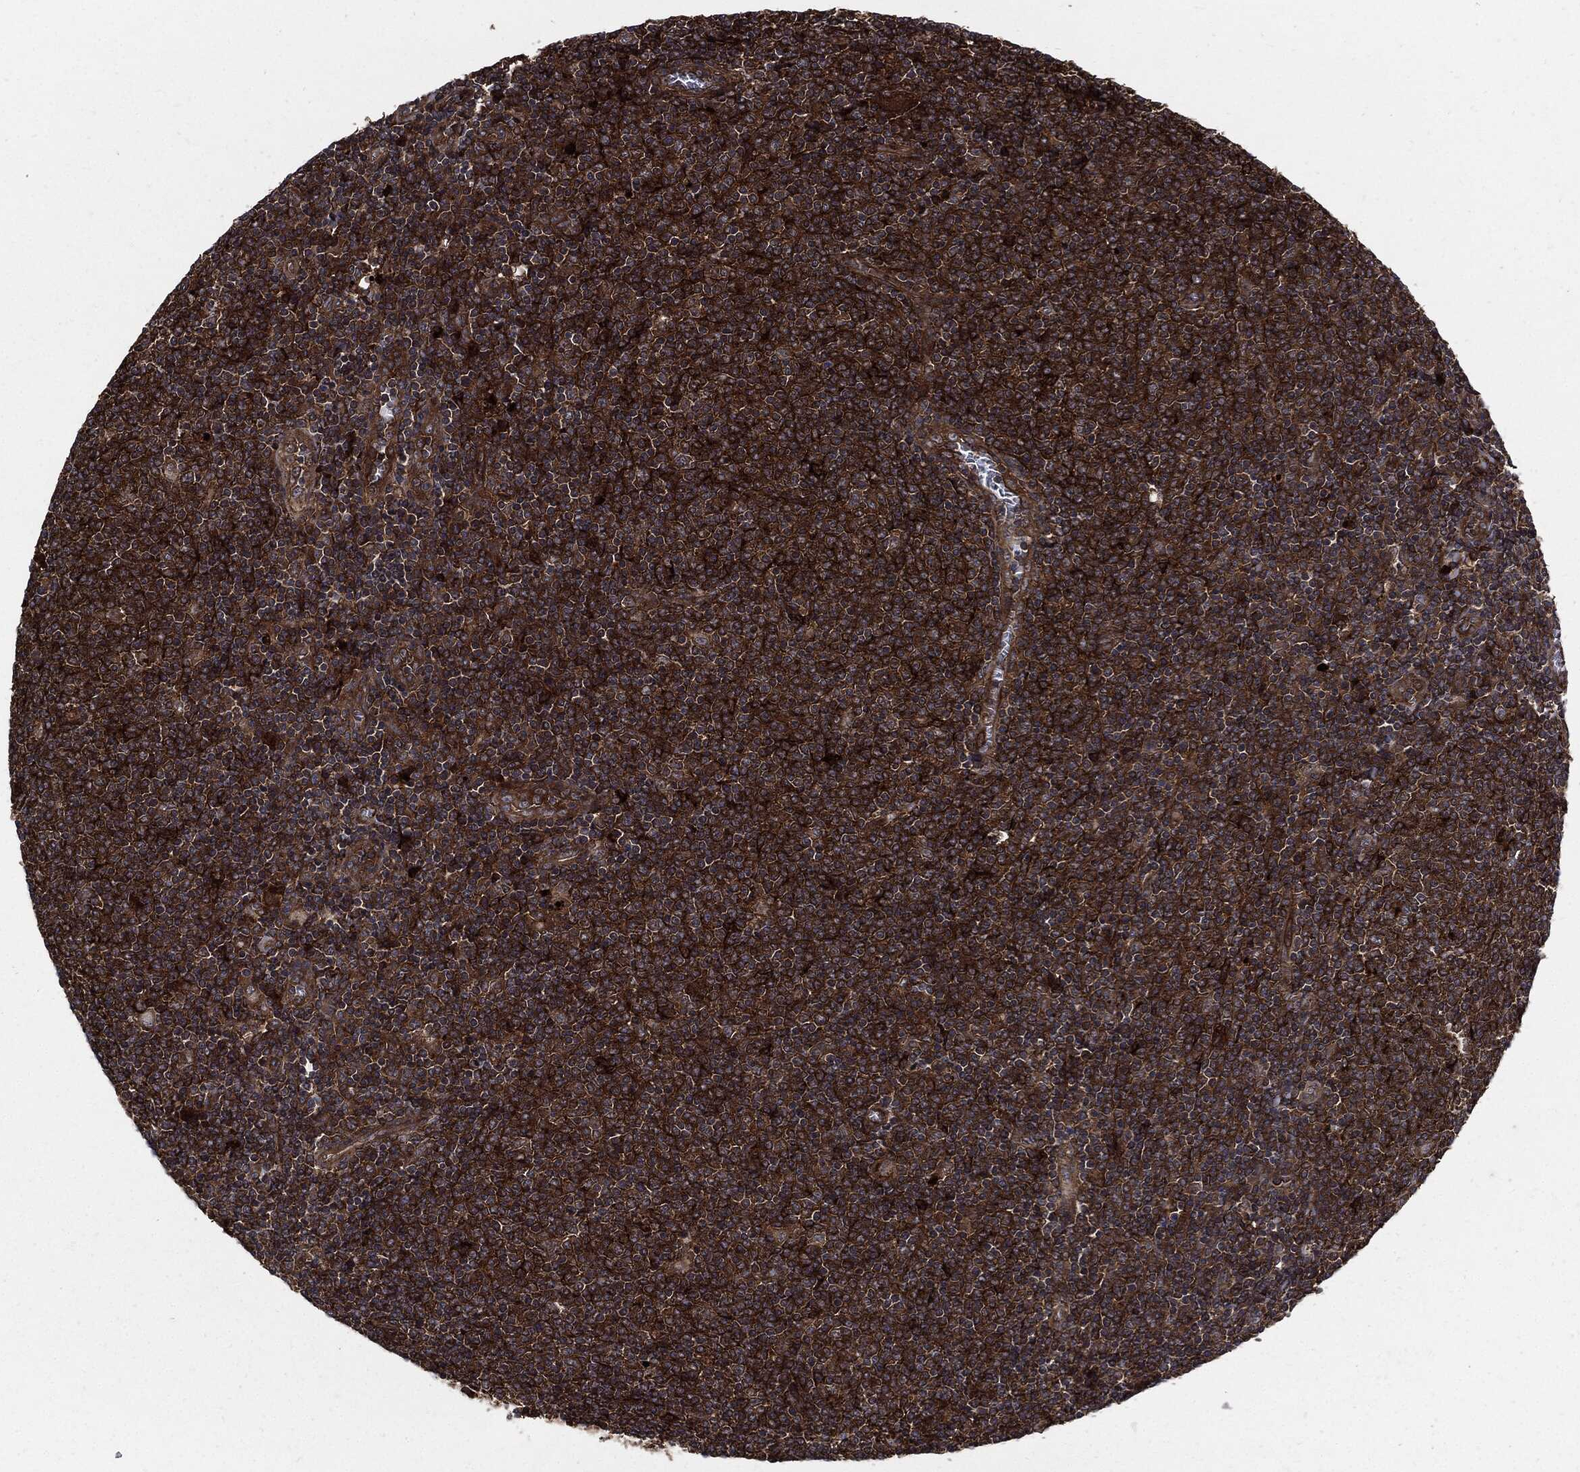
{"staining": {"intensity": "strong", "quantity": ">75%", "location": "cytoplasmic/membranous"}, "tissue": "lymphoma", "cell_type": "Tumor cells", "image_type": "cancer", "snomed": [{"axis": "morphology", "description": "Malignant lymphoma, non-Hodgkin's type, Low grade"}, {"axis": "topography", "description": "Lymph node"}], "caption": "Immunohistochemistry (DAB (3,3'-diaminobenzidine)) staining of human low-grade malignant lymphoma, non-Hodgkin's type demonstrates strong cytoplasmic/membranous protein positivity in about >75% of tumor cells. (IHC, brightfield microscopy, high magnification).", "gene": "CLU", "patient": {"sex": "male", "age": 52}}